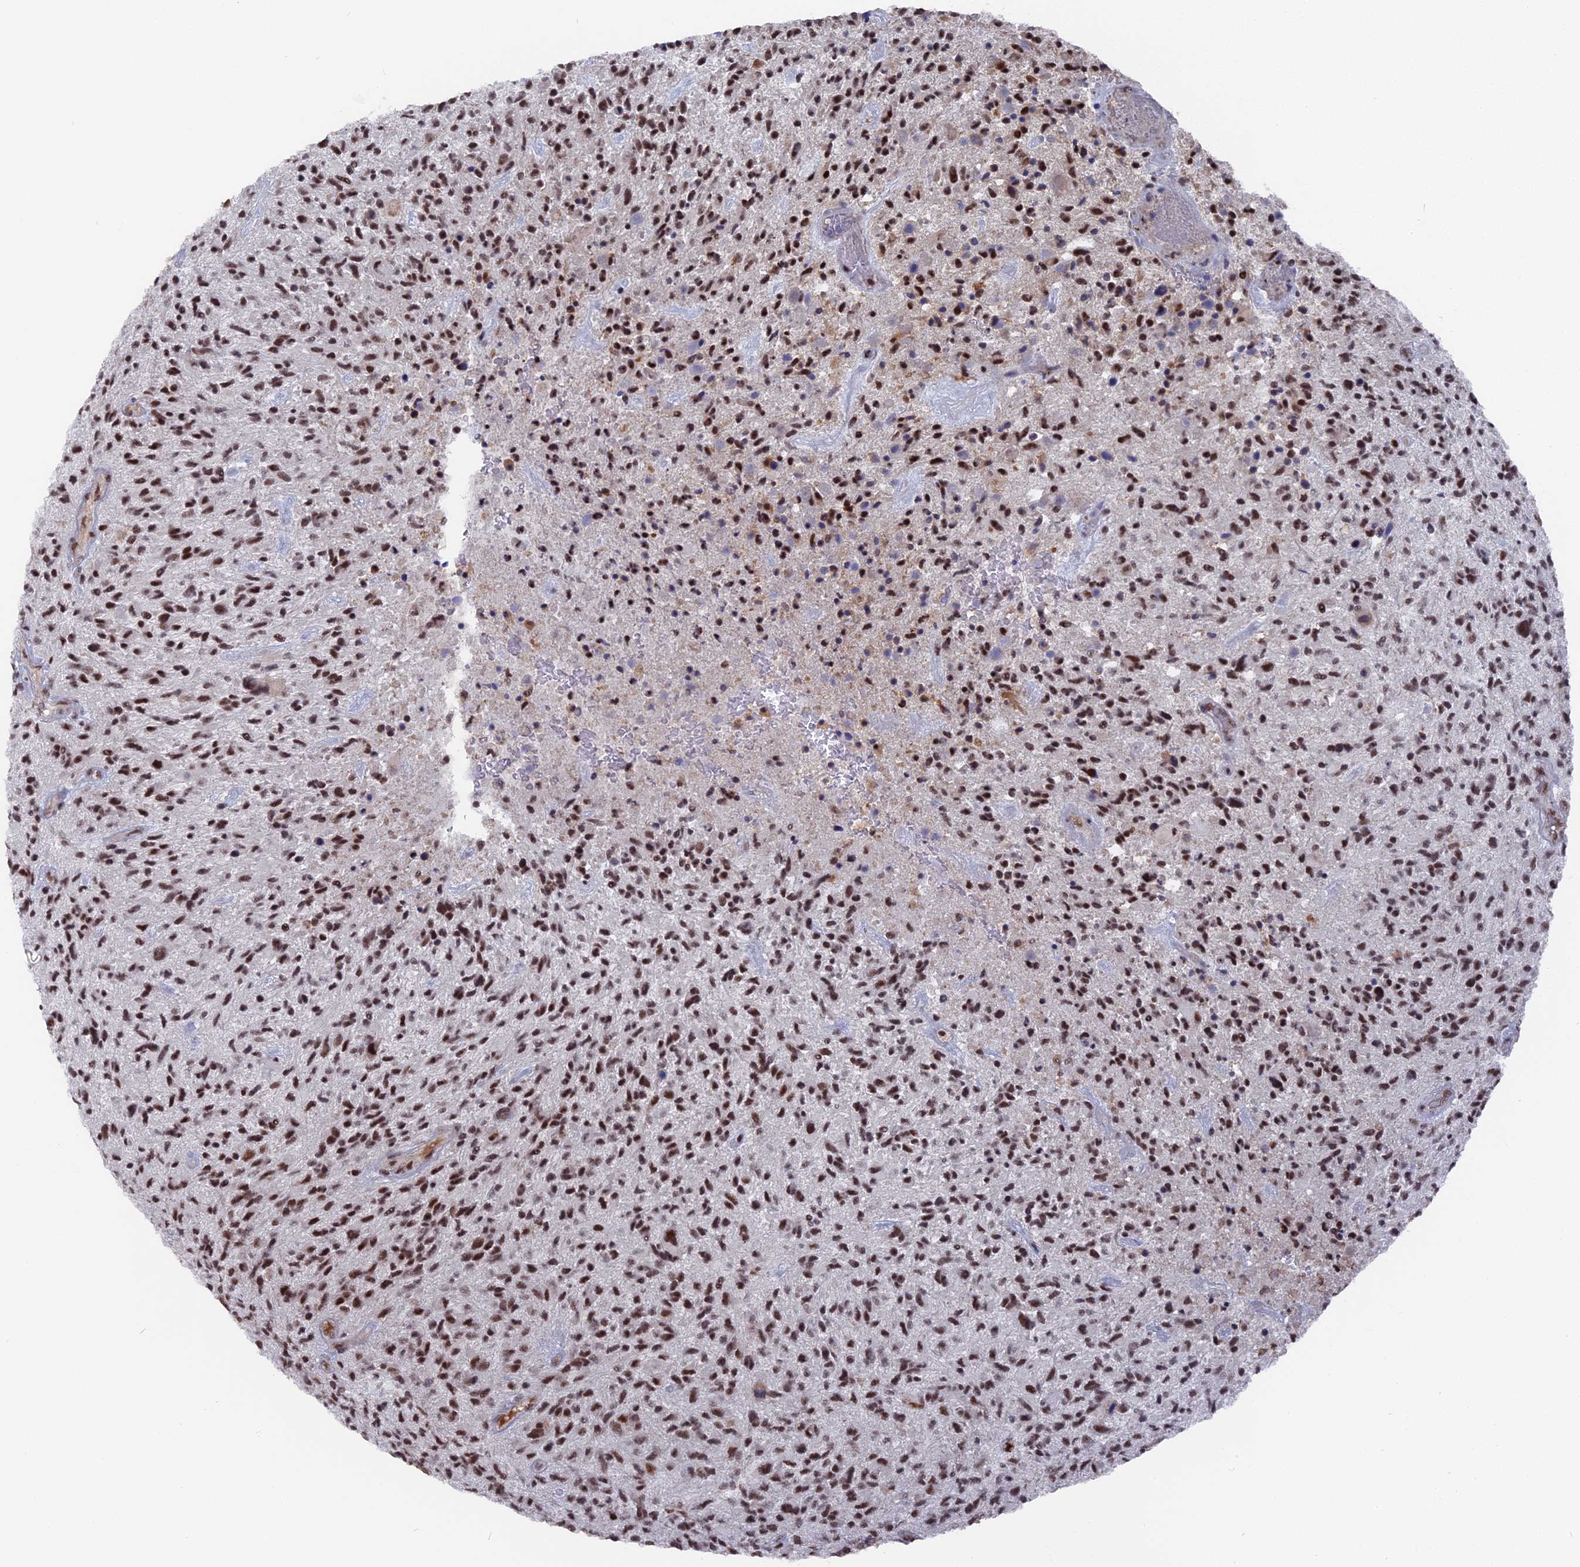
{"staining": {"intensity": "moderate", "quantity": ">75%", "location": "nuclear"}, "tissue": "glioma", "cell_type": "Tumor cells", "image_type": "cancer", "snomed": [{"axis": "morphology", "description": "Glioma, malignant, High grade"}, {"axis": "topography", "description": "Brain"}], "caption": "High-power microscopy captured an IHC image of malignant glioma (high-grade), revealing moderate nuclear expression in about >75% of tumor cells. (DAB (3,3'-diaminobenzidine) IHC, brown staining for protein, blue staining for nuclei).", "gene": "SF3A2", "patient": {"sex": "male", "age": 47}}